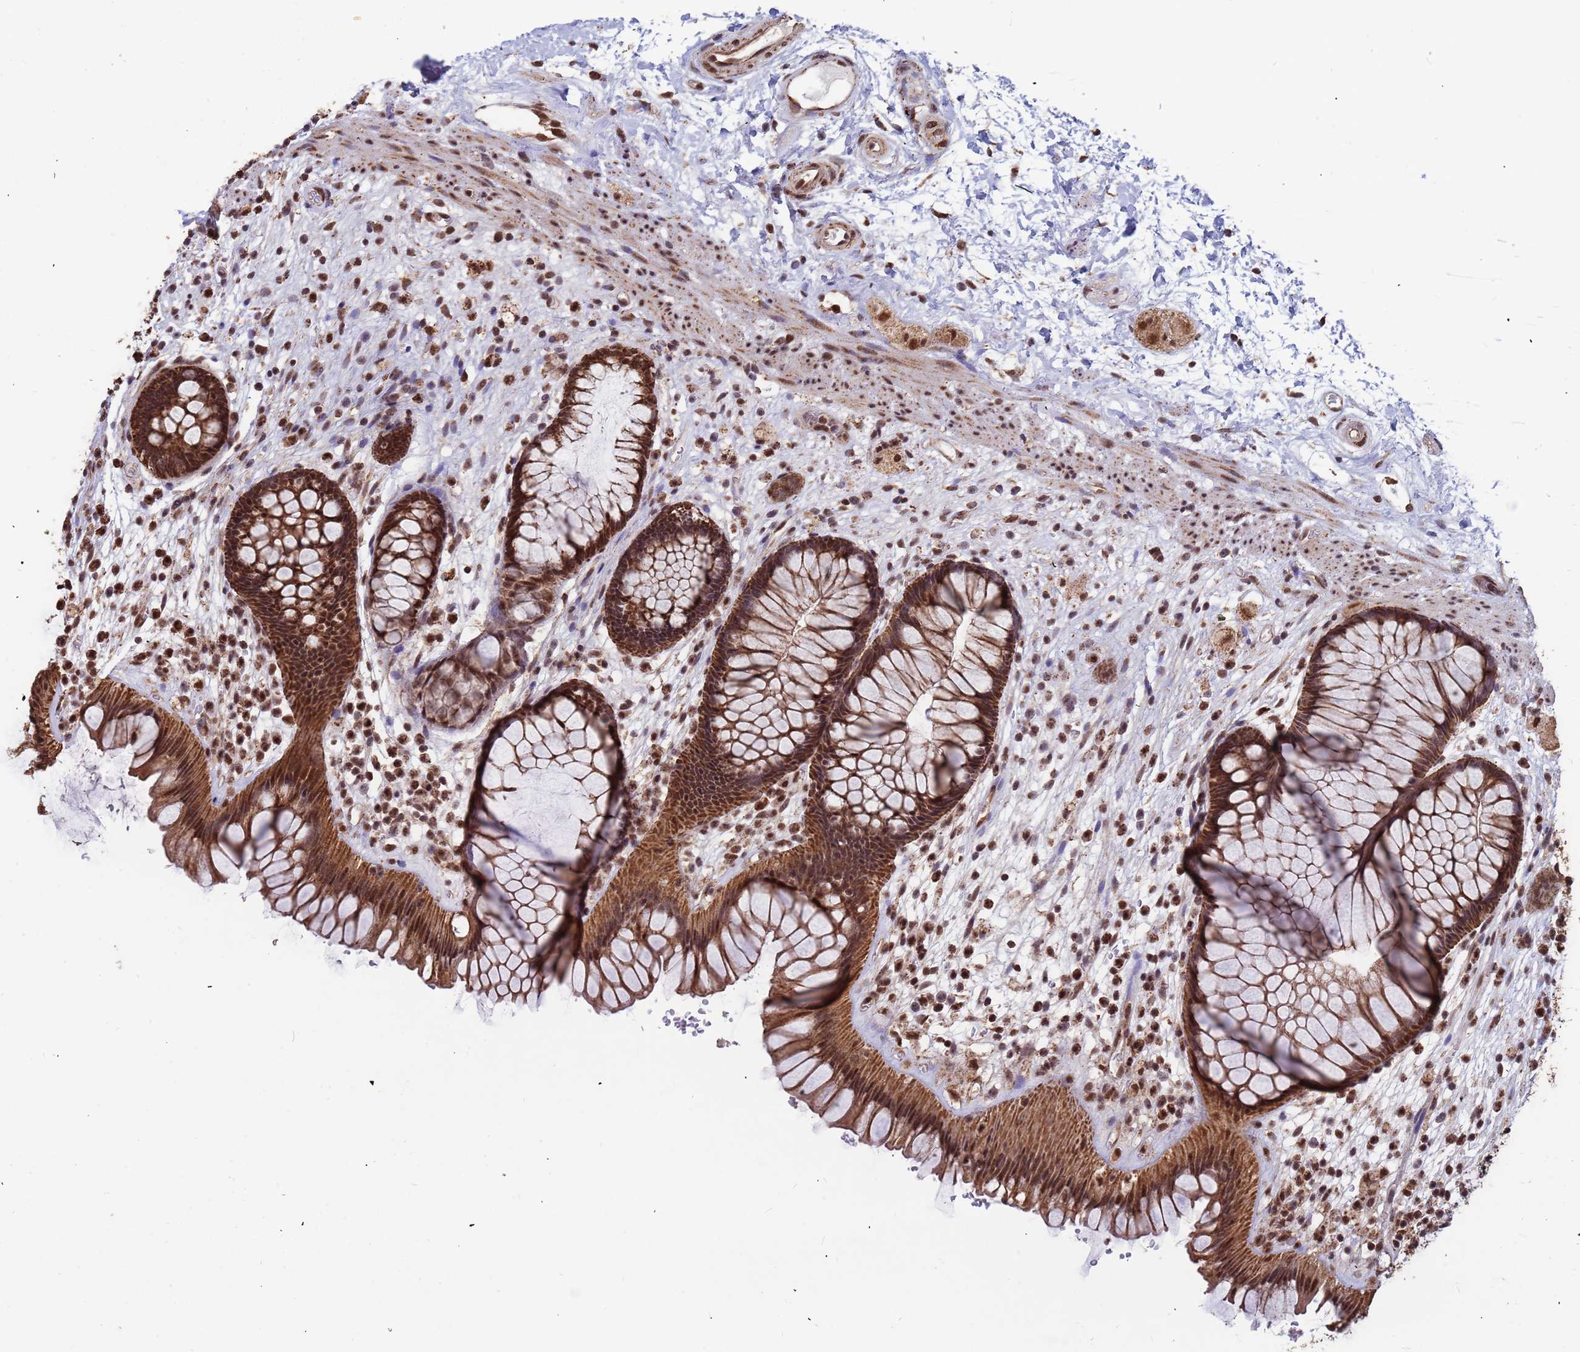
{"staining": {"intensity": "strong", "quantity": ">75%", "location": "cytoplasmic/membranous,nuclear"}, "tissue": "rectum", "cell_type": "Glandular cells", "image_type": "normal", "snomed": [{"axis": "morphology", "description": "Normal tissue, NOS"}, {"axis": "topography", "description": "Rectum"}], "caption": "Immunohistochemical staining of normal rectum exhibits high levels of strong cytoplasmic/membranous,nuclear expression in approximately >75% of glandular cells.", "gene": "DENND2B", "patient": {"sex": "male", "age": 51}}